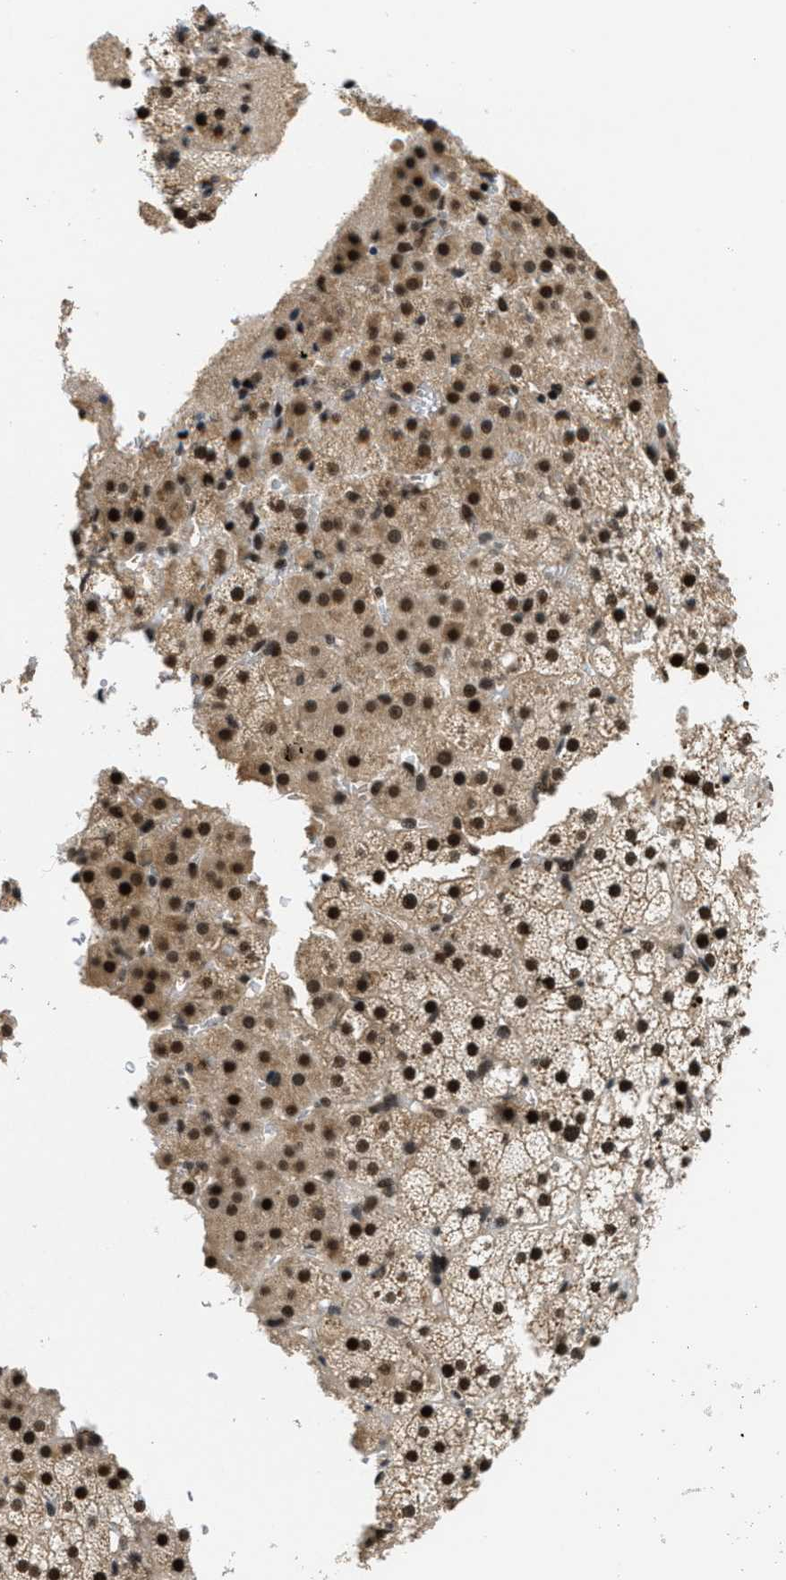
{"staining": {"intensity": "strong", "quantity": ">75%", "location": "cytoplasmic/membranous,nuclear"}, "tissue": "adrenal gland", "cell_type": "Glandular cells", "image_type": "normal", "snomed": [{"axis": "morphology", "description": "Normal tissue, NOS"}, {"axis": "topography", "description": "Adrenal gland"}], "caption": "Protein analysis of normal adrenal gland displays strong cytoplasmic/membranous,nuclear staining in approximately >75% of glandular cells. (DAB = brown stain, brightfield microscopy at high magnification).", "gene": "CUL4B", "patient": {"sex": "male", "age": 35}}